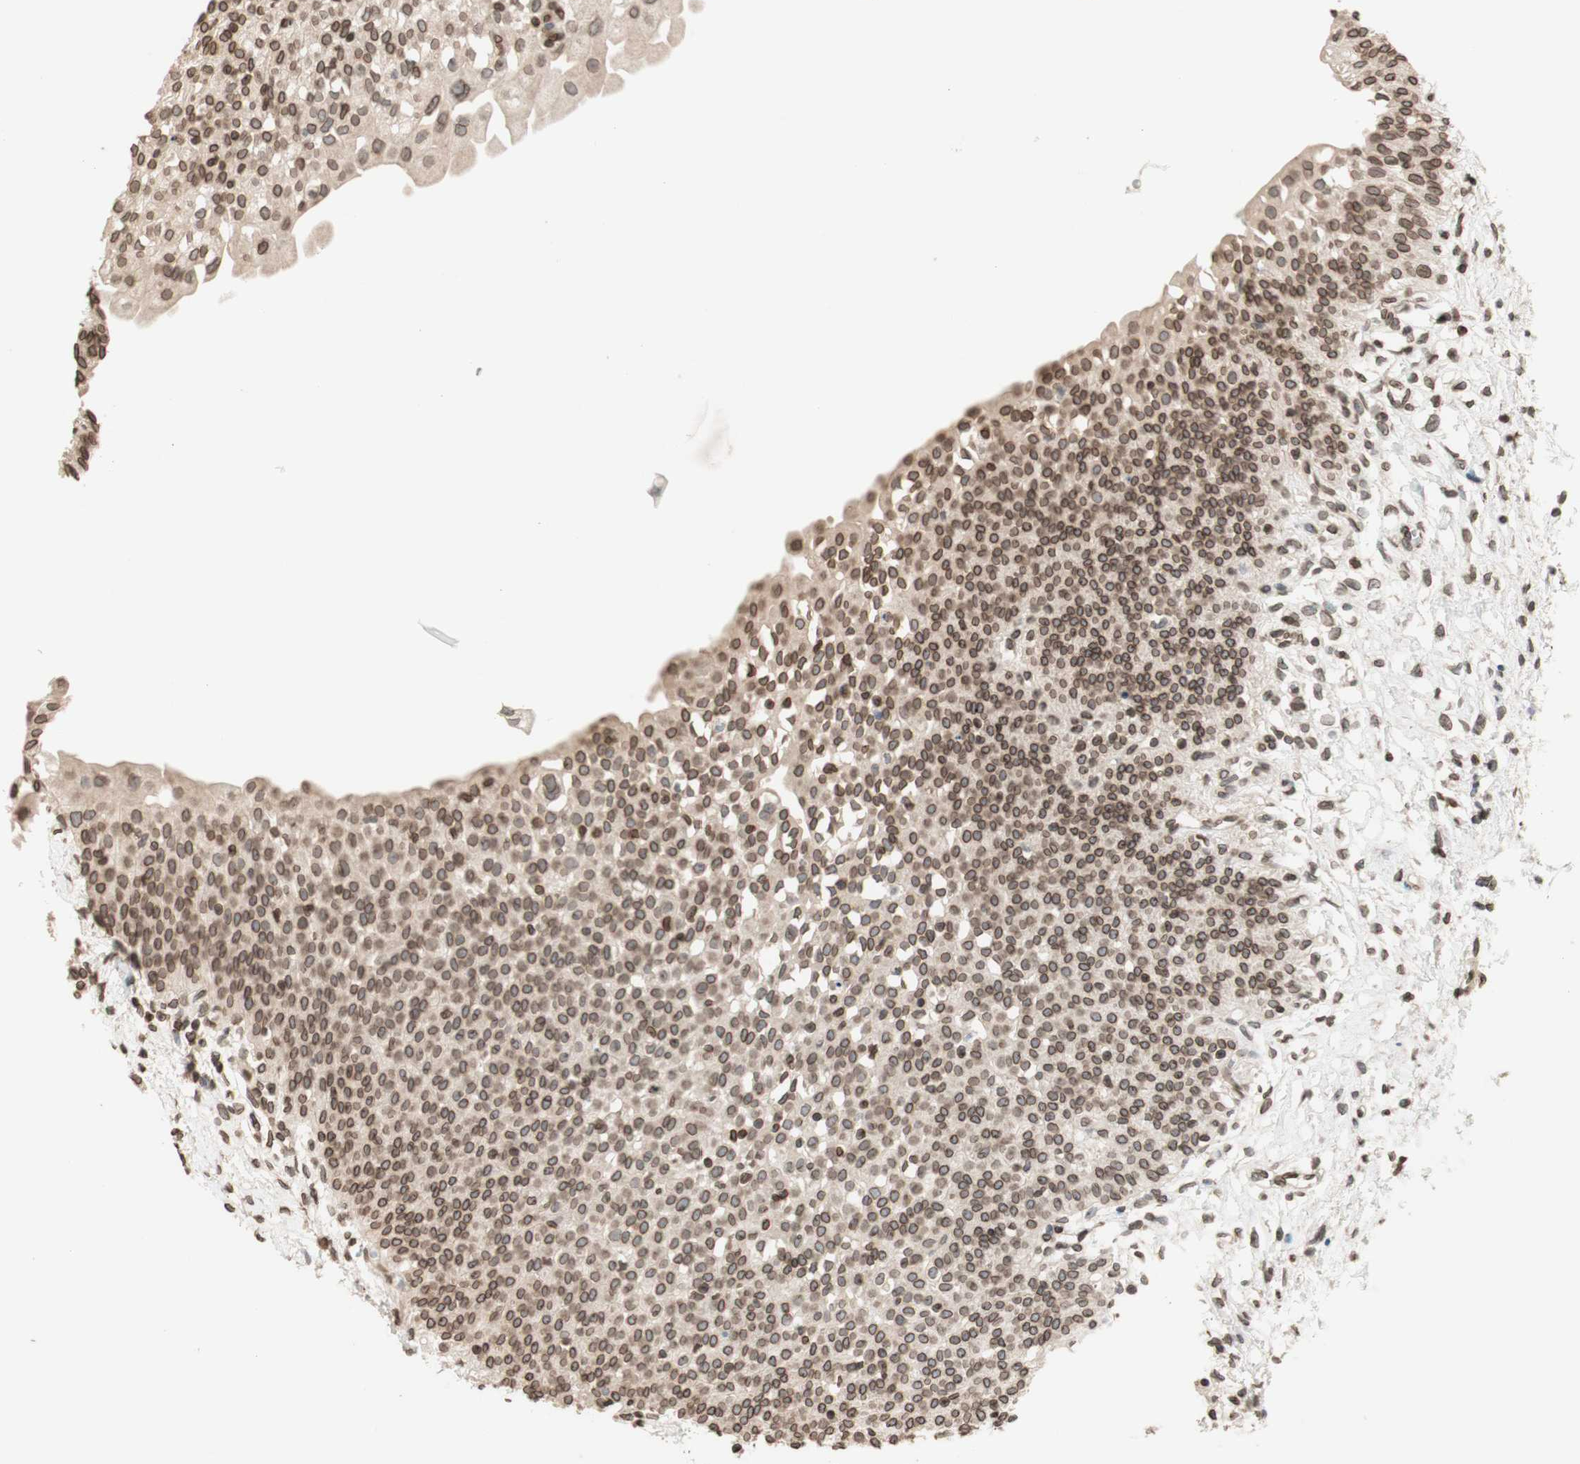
{"staining": {"intensity": "moderate", "quantity": ">75%", "location": "cytoplasmic/membranous,nuclear"}, "tissue": "urinary bladder", "cell_type": "Urothelial cells", "image_type": "normal", "snomed": [{"axis": "morphology", "description": "Normal tissue, NOS"}, {"axis": "topography", "description": "Urinary bladder"}], "caption": "The photomicrograph demonstrates a brown stain indicating the presence of a protein in the cytoplasmic/membranous,nuclear of urothelial cells in urinary bladder. The staining was performed using DAB (3,3'-diaminobenzidine), with brown indicating positive protein expression. Nuclei are stained blue with hematoxylin.", "gene": "TMPO", "patient": {"sex": "male", "age": 55}}